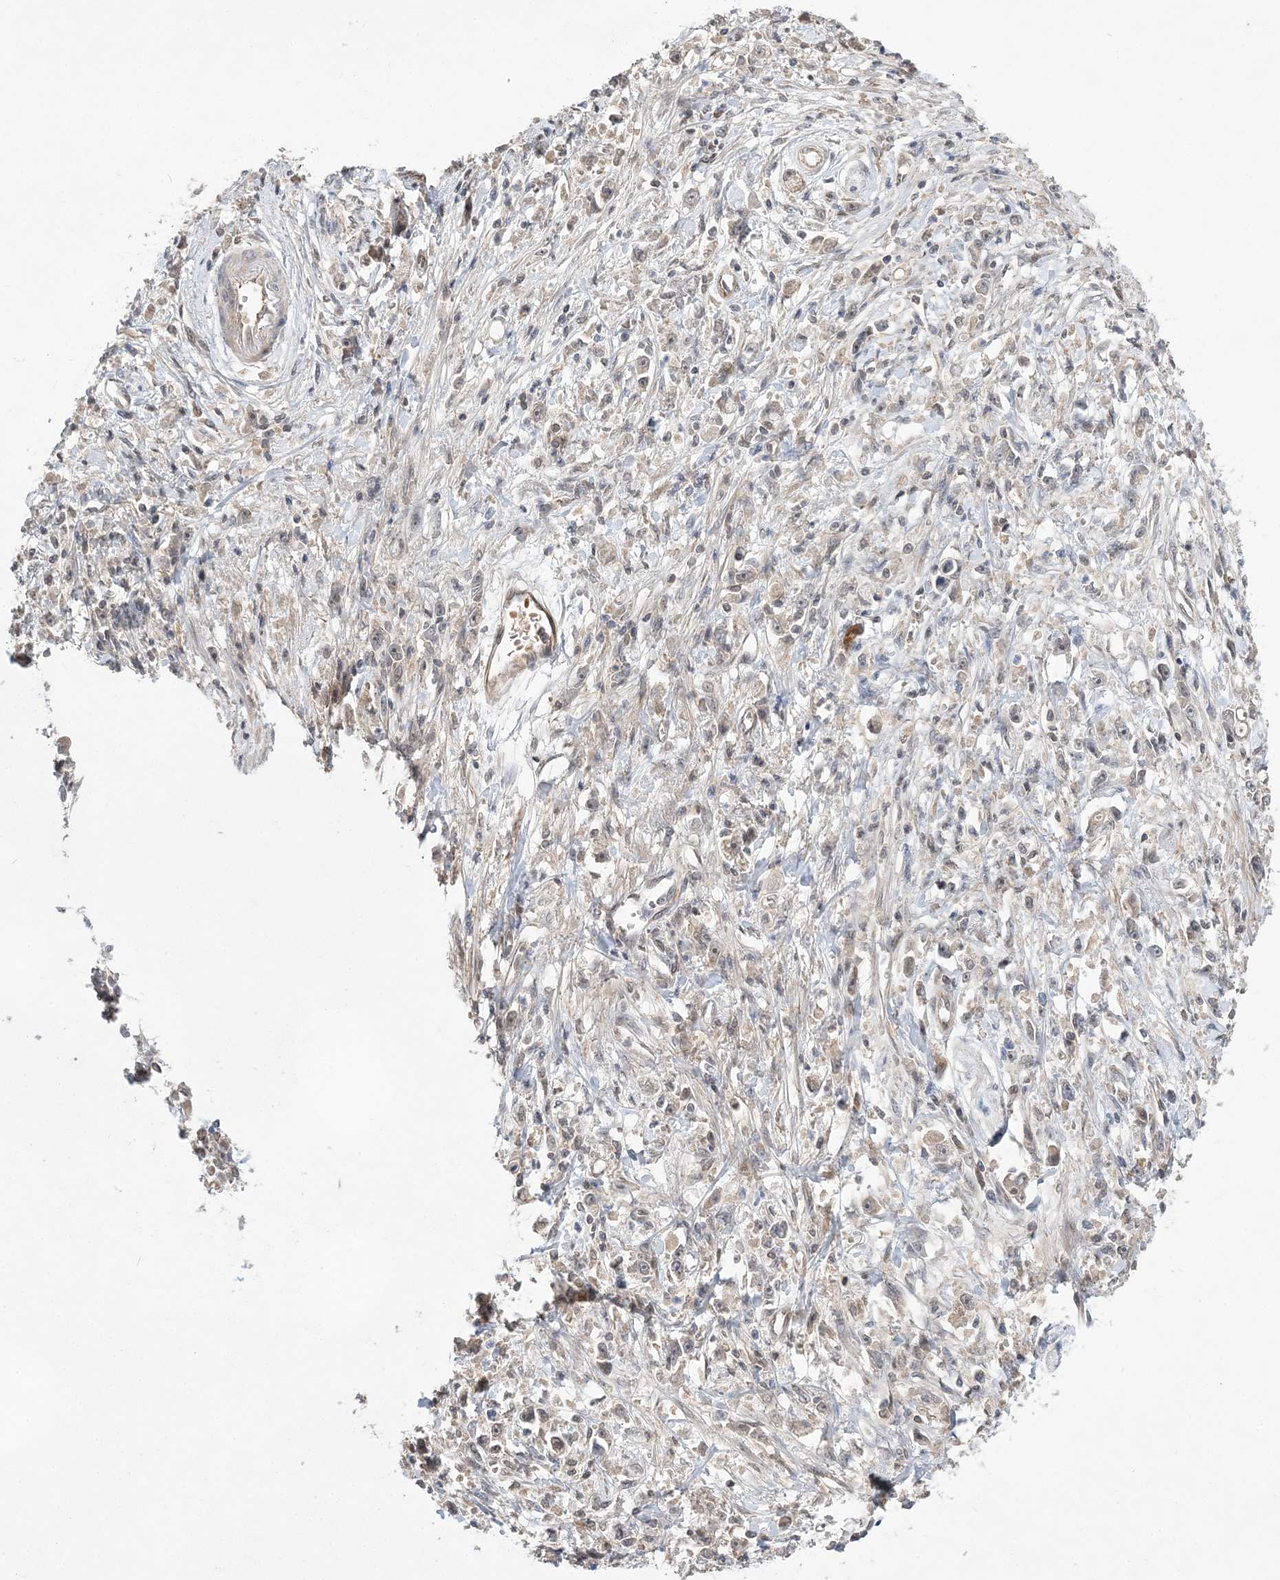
{"staining": {"intensity": "weak", "quantity": "<25%", "location": "cytoplasmic/membranous,nuclear"}, "tissue": "stomach cancer", "cell_type": "Tumor cells", "image_type": "cancer", "snomed": [{"axis": "morphology", "description": "Adenocarcinoma, NOS"}, {"axis": "topography", "description": "Stomach"}], "caption": "Immunohistochemical staining of human stomach adenocarcinoma exhibits no significant expression in tumor cells.", "gene": "TMEM132B", "patient": {"sex": "female", "age": 59}}